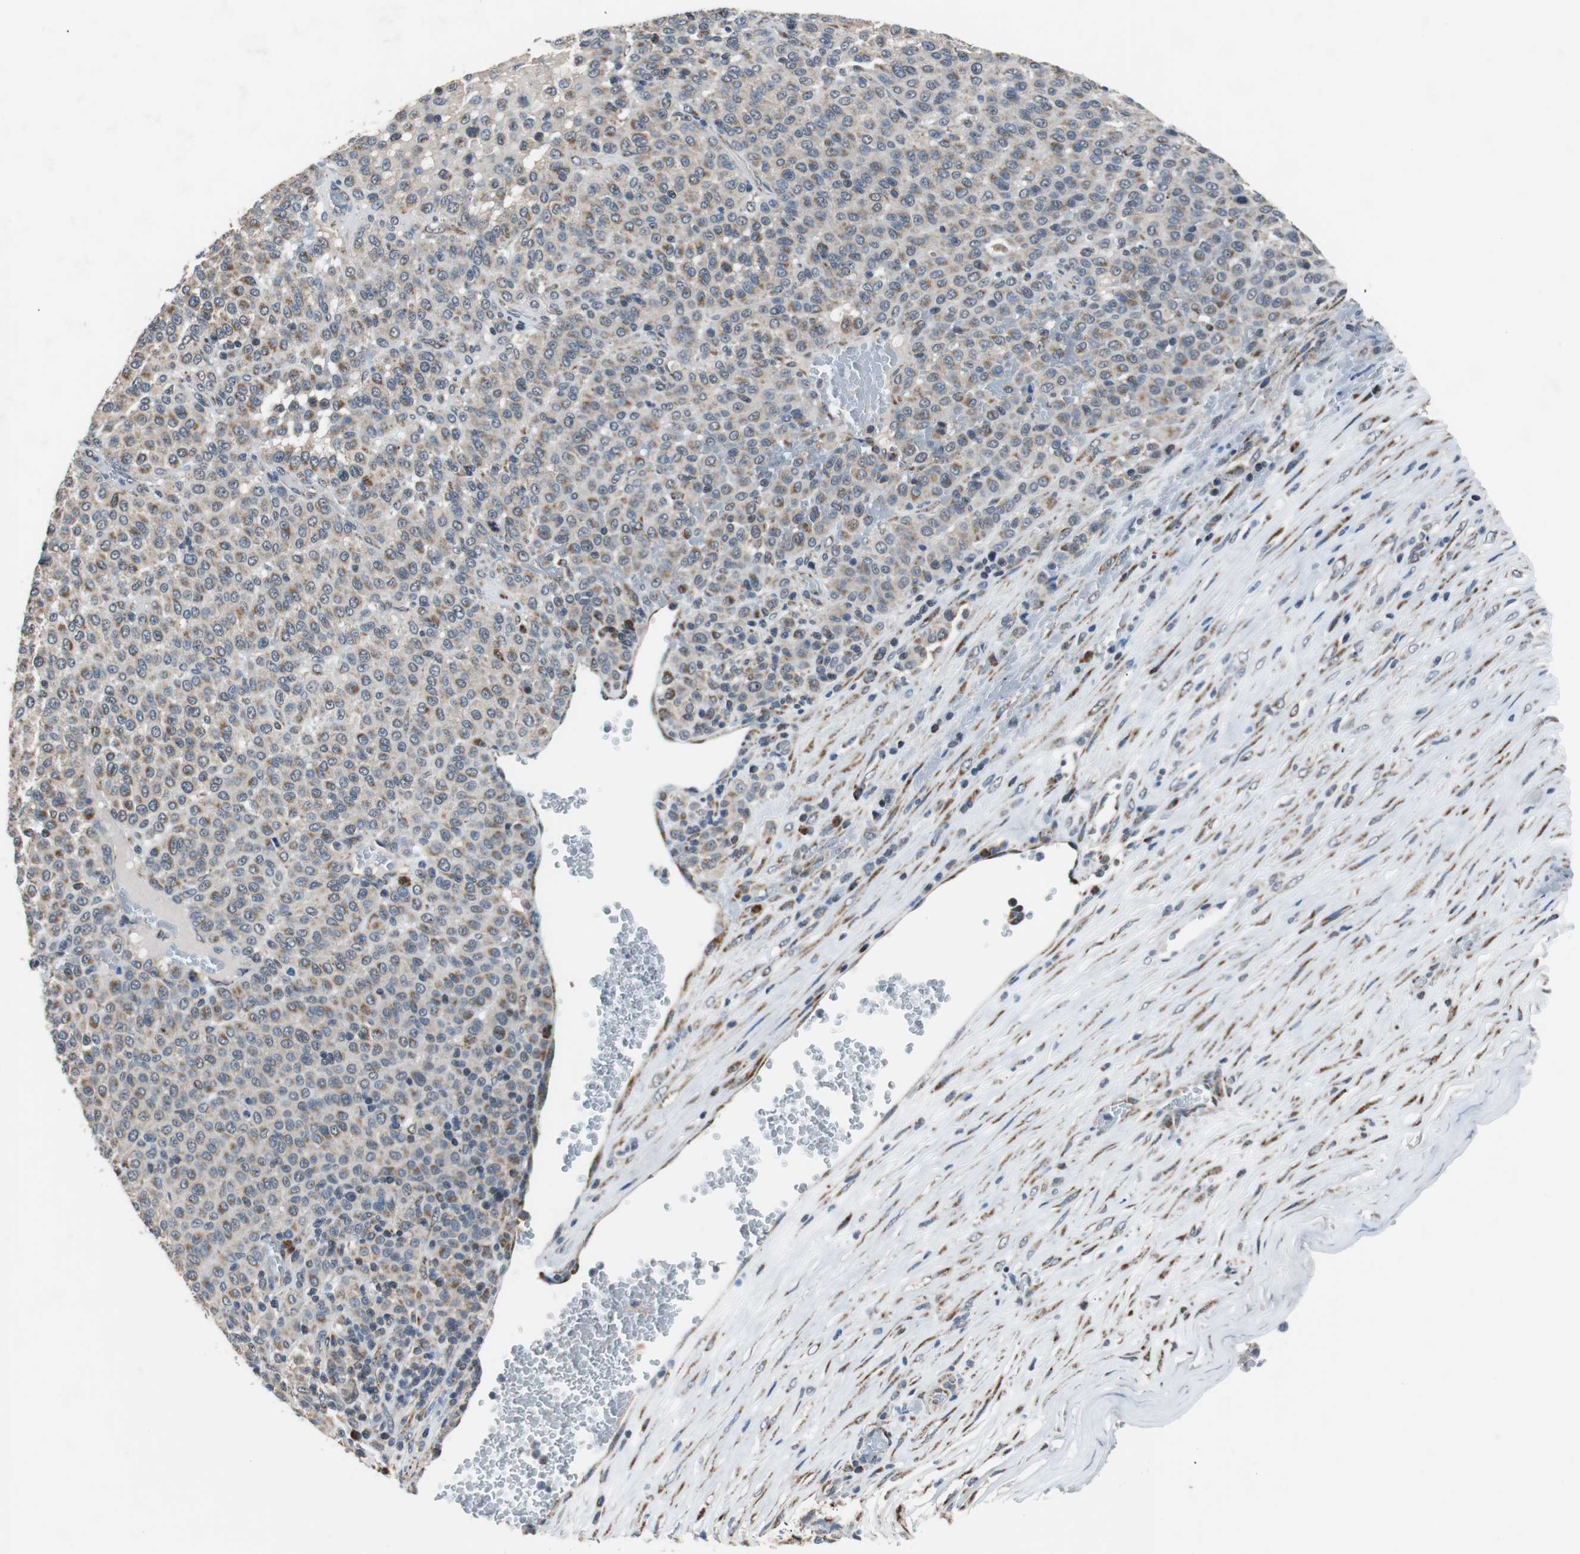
{"staining": {"intensity": "moderate", "quantity": ">75%", "location": "cytoplasmic/membranous"}, "tissue": "melanoma", "cell_type": "Tumor cells", "image_type": "cancer", "snomed": [{"axis": "morphology", "description": "Malignant melanoma, Metastatic site"}, {"axis": "topography", "description": "Pancreas"}], "caption": "DAB (3,3'-diaminobenzidine) immunohistochemical staining of human melanoma exhibits moderate cytoplasmic/membranous protein expression in approximately >75% of tumor cells.", "gene": "PITRM1", "patient": {"sex": "female", "age": 30}}